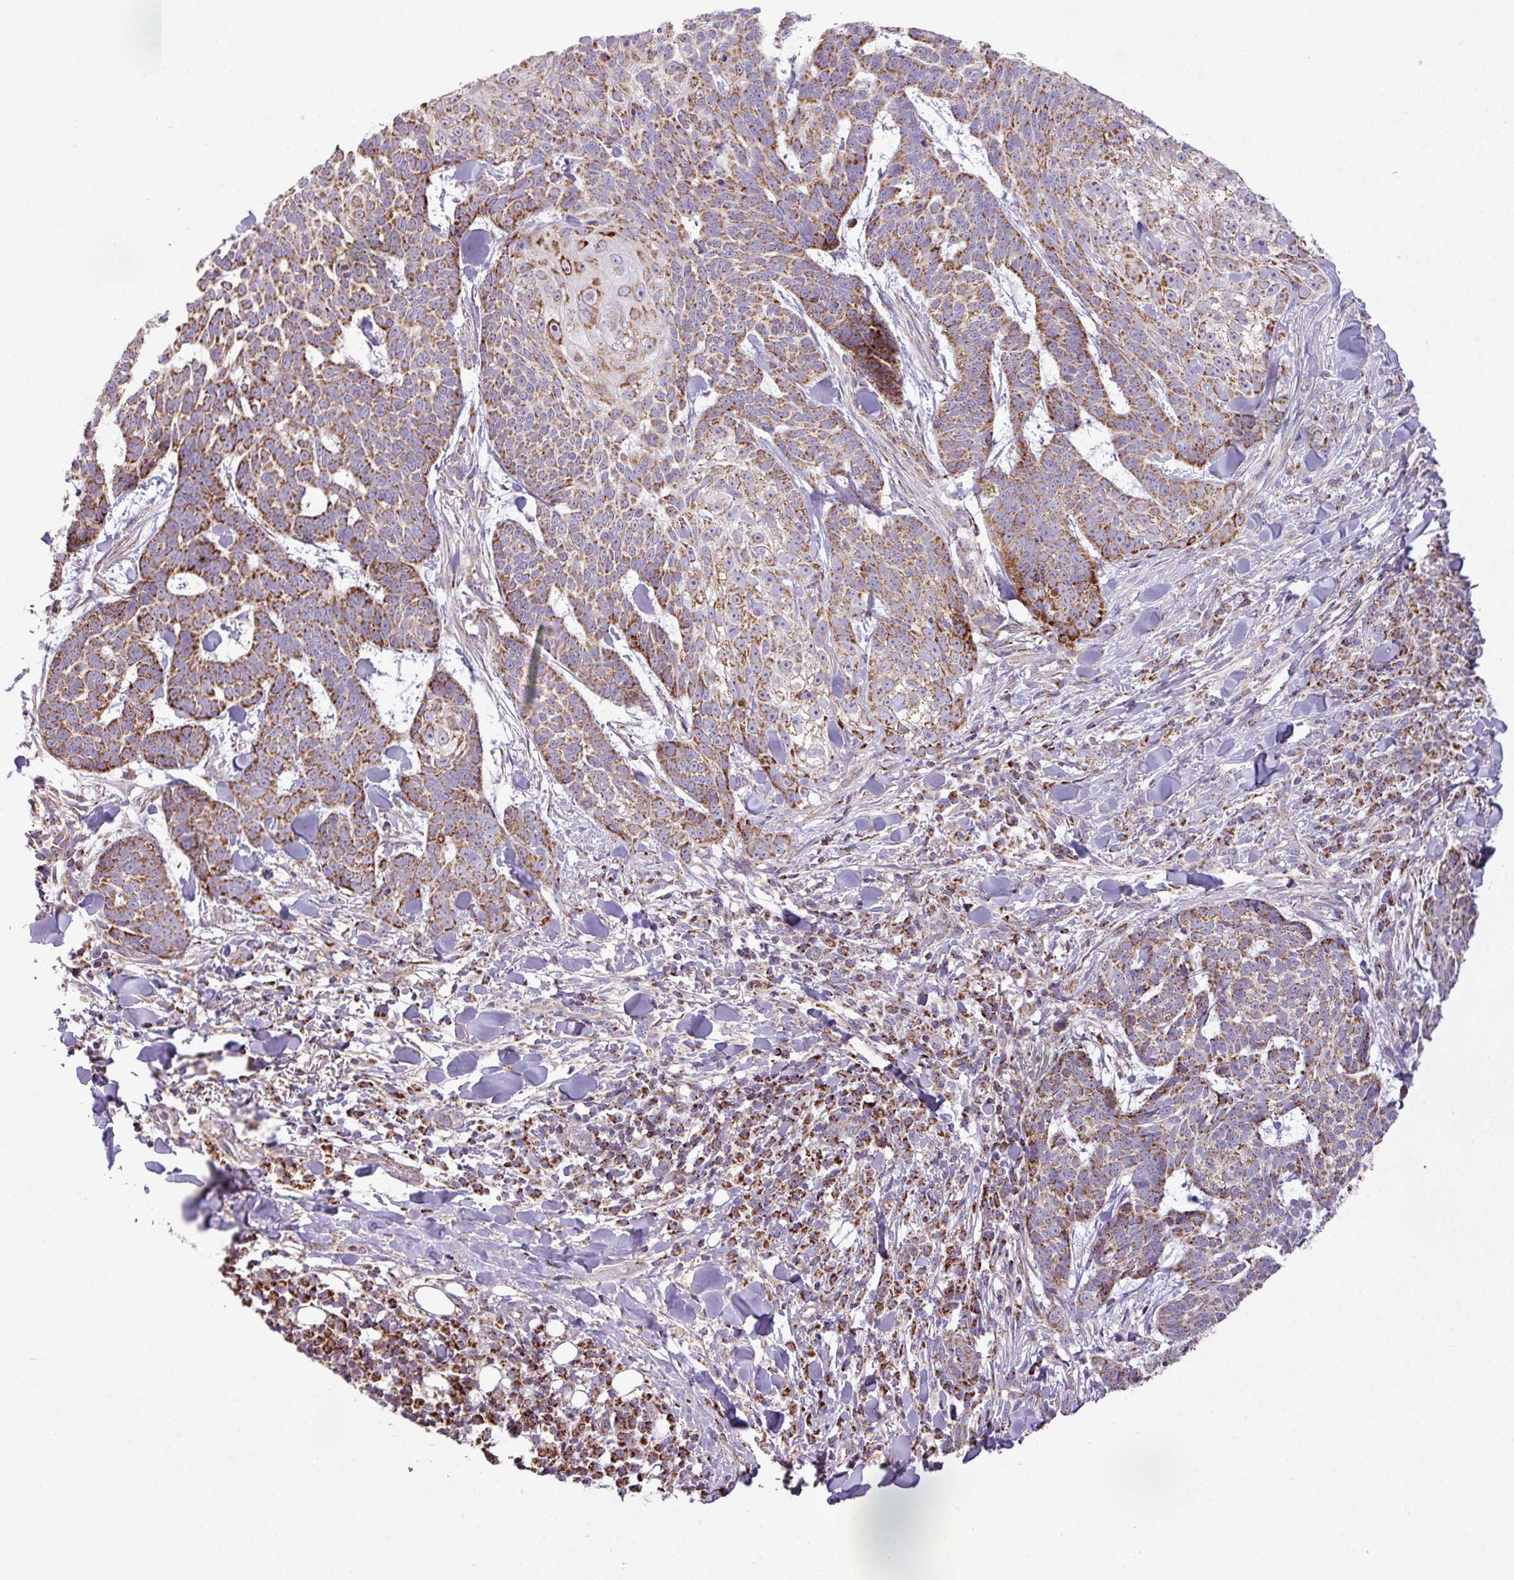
{"staining": {"intensity": "strong", "quantity": ">75%", "location": "cytoplasmic/membranous"}, "tissue": "skin cancer", "cell_type": "Tumor cells", "image_type": "cancer", "snomed": [{"axis": "morphology", "description": "Basal cell carcinoma"}, {"axis": "topography", "description": "Skin"}], "caption": "The image demonstrates immunohistochemical staining of skin cancer (basal cell carcinoma). There is strong cytoplasmic/membranous expression is seen in approximately >75% of tumor cells.", "gene": "ZNF81", "patient": {"sex": "female", "age": 93}}